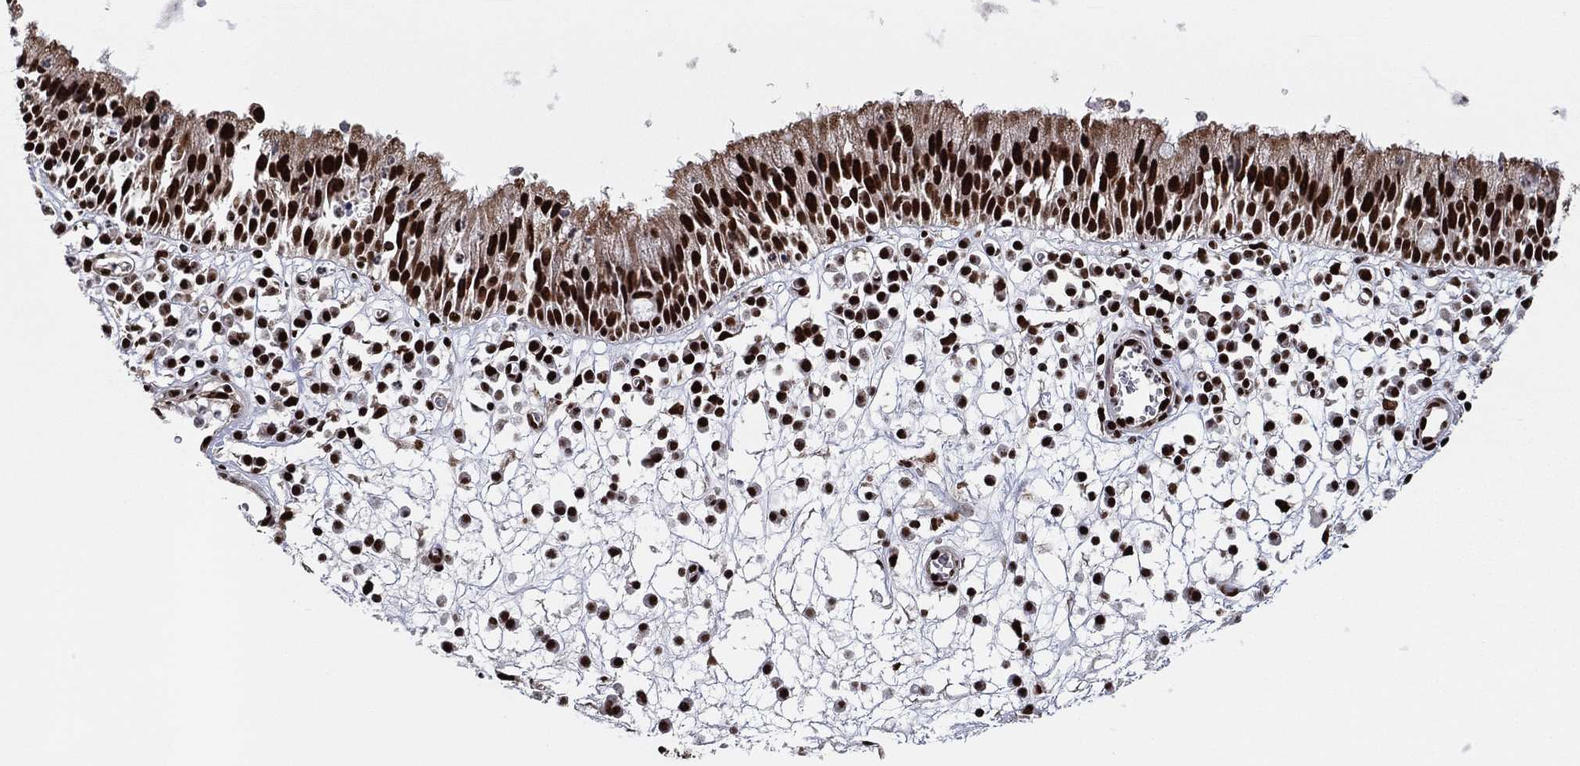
{"staining": {"intensity": "strong", "quantity": ">75%", "location": "nuclear"}, "tissue": "nasopharynx", "cell_type": "Respiratory epithelial cells", "image_type": "normal", "snomed": [{"axis": "morphology", "description": "Normal tissue, NOS"}, {"axis": "topography", "description": "Nasopharynx"}], "caption": "Protein expression analysis of unremarkable nasopharynx shows strong nuclear expression in about >75% of respiratory epithelial cells. (DAB = brown stain, brightfield microscopy at high magnification).", "gene": "TP53BP1", "patient": {"sex": "female", "age": 77}}